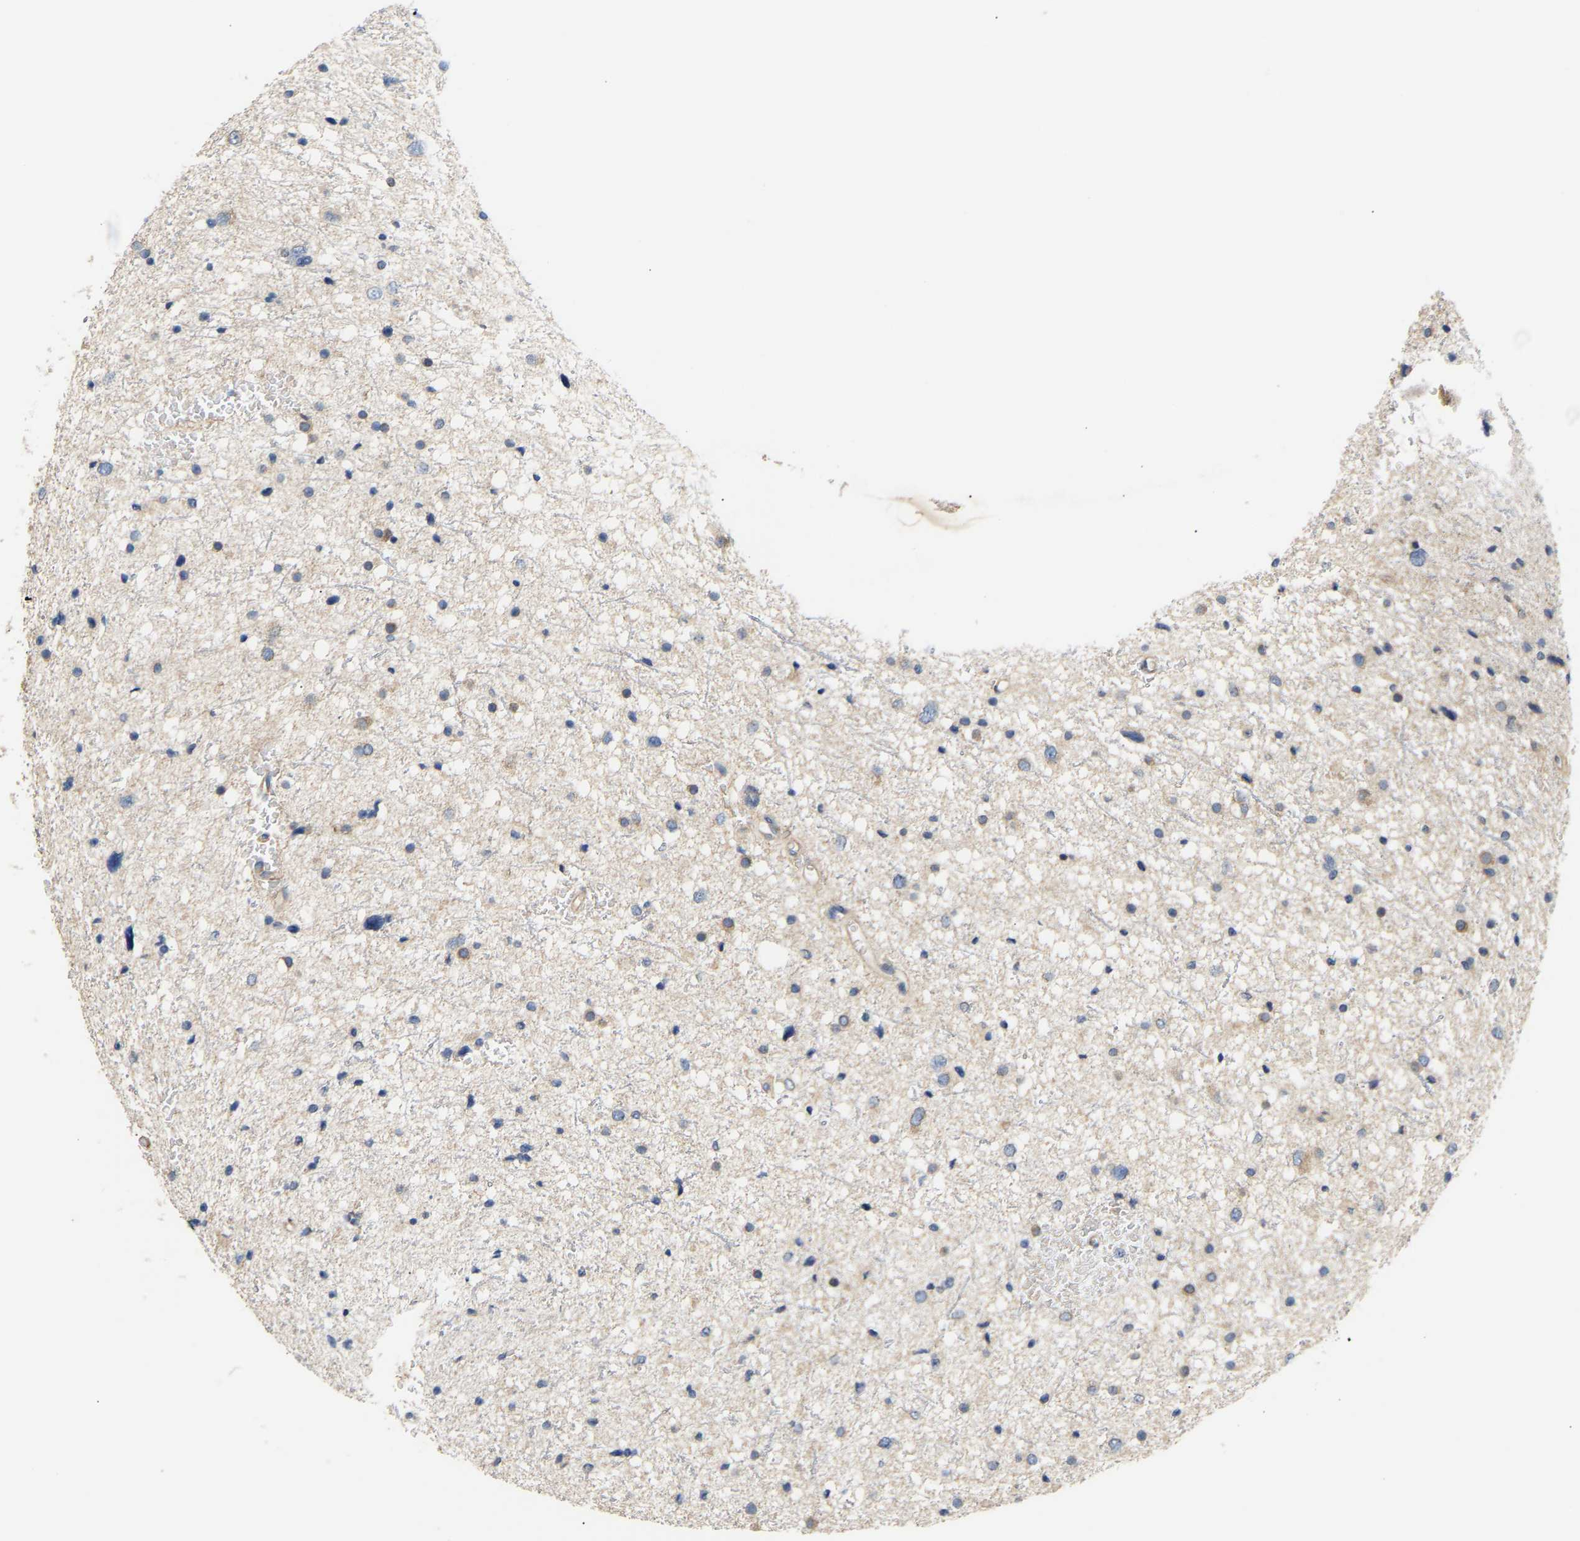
{"staining": {"intensity": "weak", "quantity": "25%-75%", "location": "cytoplasmic/membranous"}, "tissue": "glioma", "cell_type": "Tumor cells", "image_type": "cancer", "snomed": [{"axis": "morphology", "description": "Glioma, malignant, Low grade"}, {"axis": "topography", "description": "Brain"}], "caption": "This image displays low-grade glioma (malignant) stained with IHC to label a protein in brown. The cytoplasmic/membranous of tumor cells show weak positivity for the protein. Nuclei are counter-stained blue.", "gene": "AIMP2", "patient": {"sex": "female", "age": 37}}